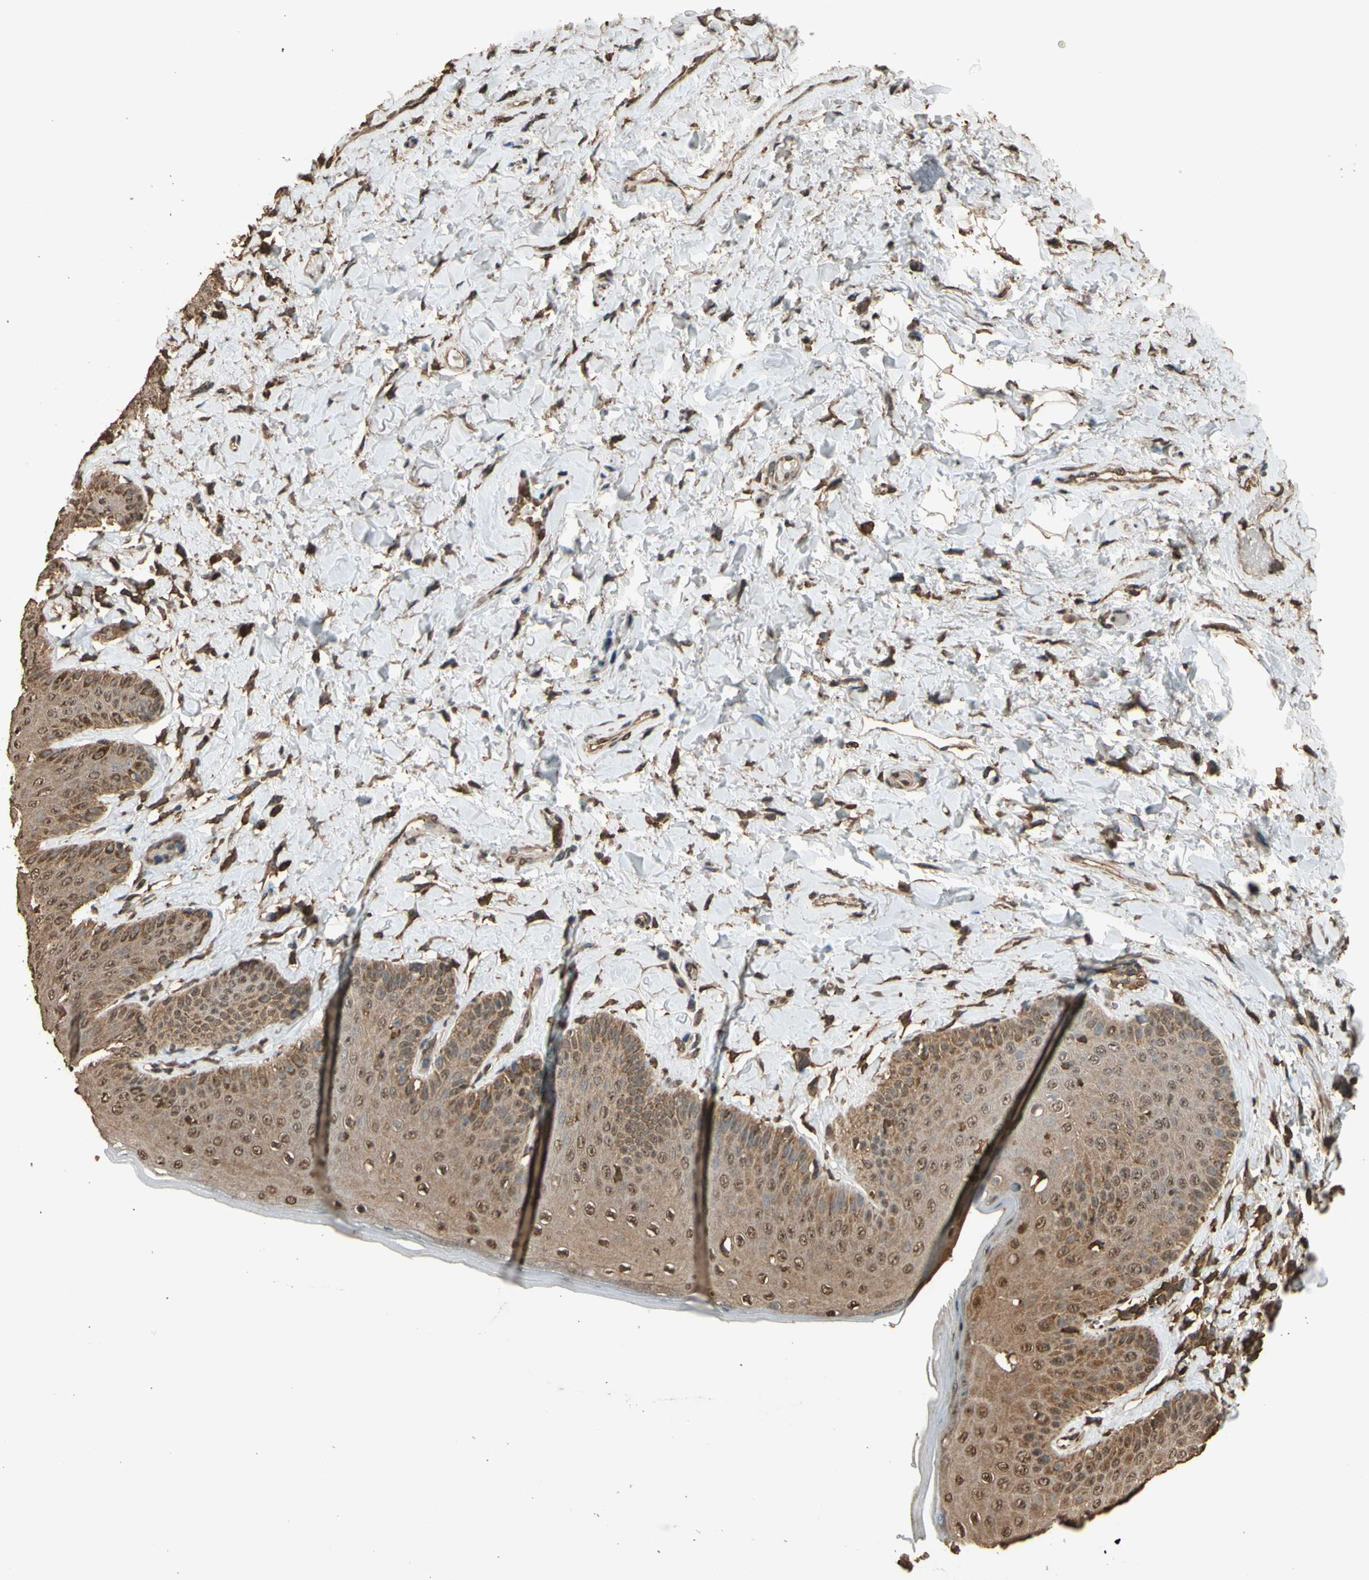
{"staining": {"intensity": "moderate", "quantity": ">75%", "location": "cytoplasmic/membranous"}, "tissue": "skin", "cell_type": "Epidermal cells", "image_type": "normal", "snomed": [{"axis": "morphology", "description": "Normal tissue, NOS"}, {"axis": "topography", "description": "Anal"}], "caption": "Immunohistochemical staining of benign human skin demonstrates moderate cytoplasmic/membranous protein staining in about >75% of epidermal cells.", "gene": "TNFSF13B", "patient": {"sex": "male", "age": 69}}